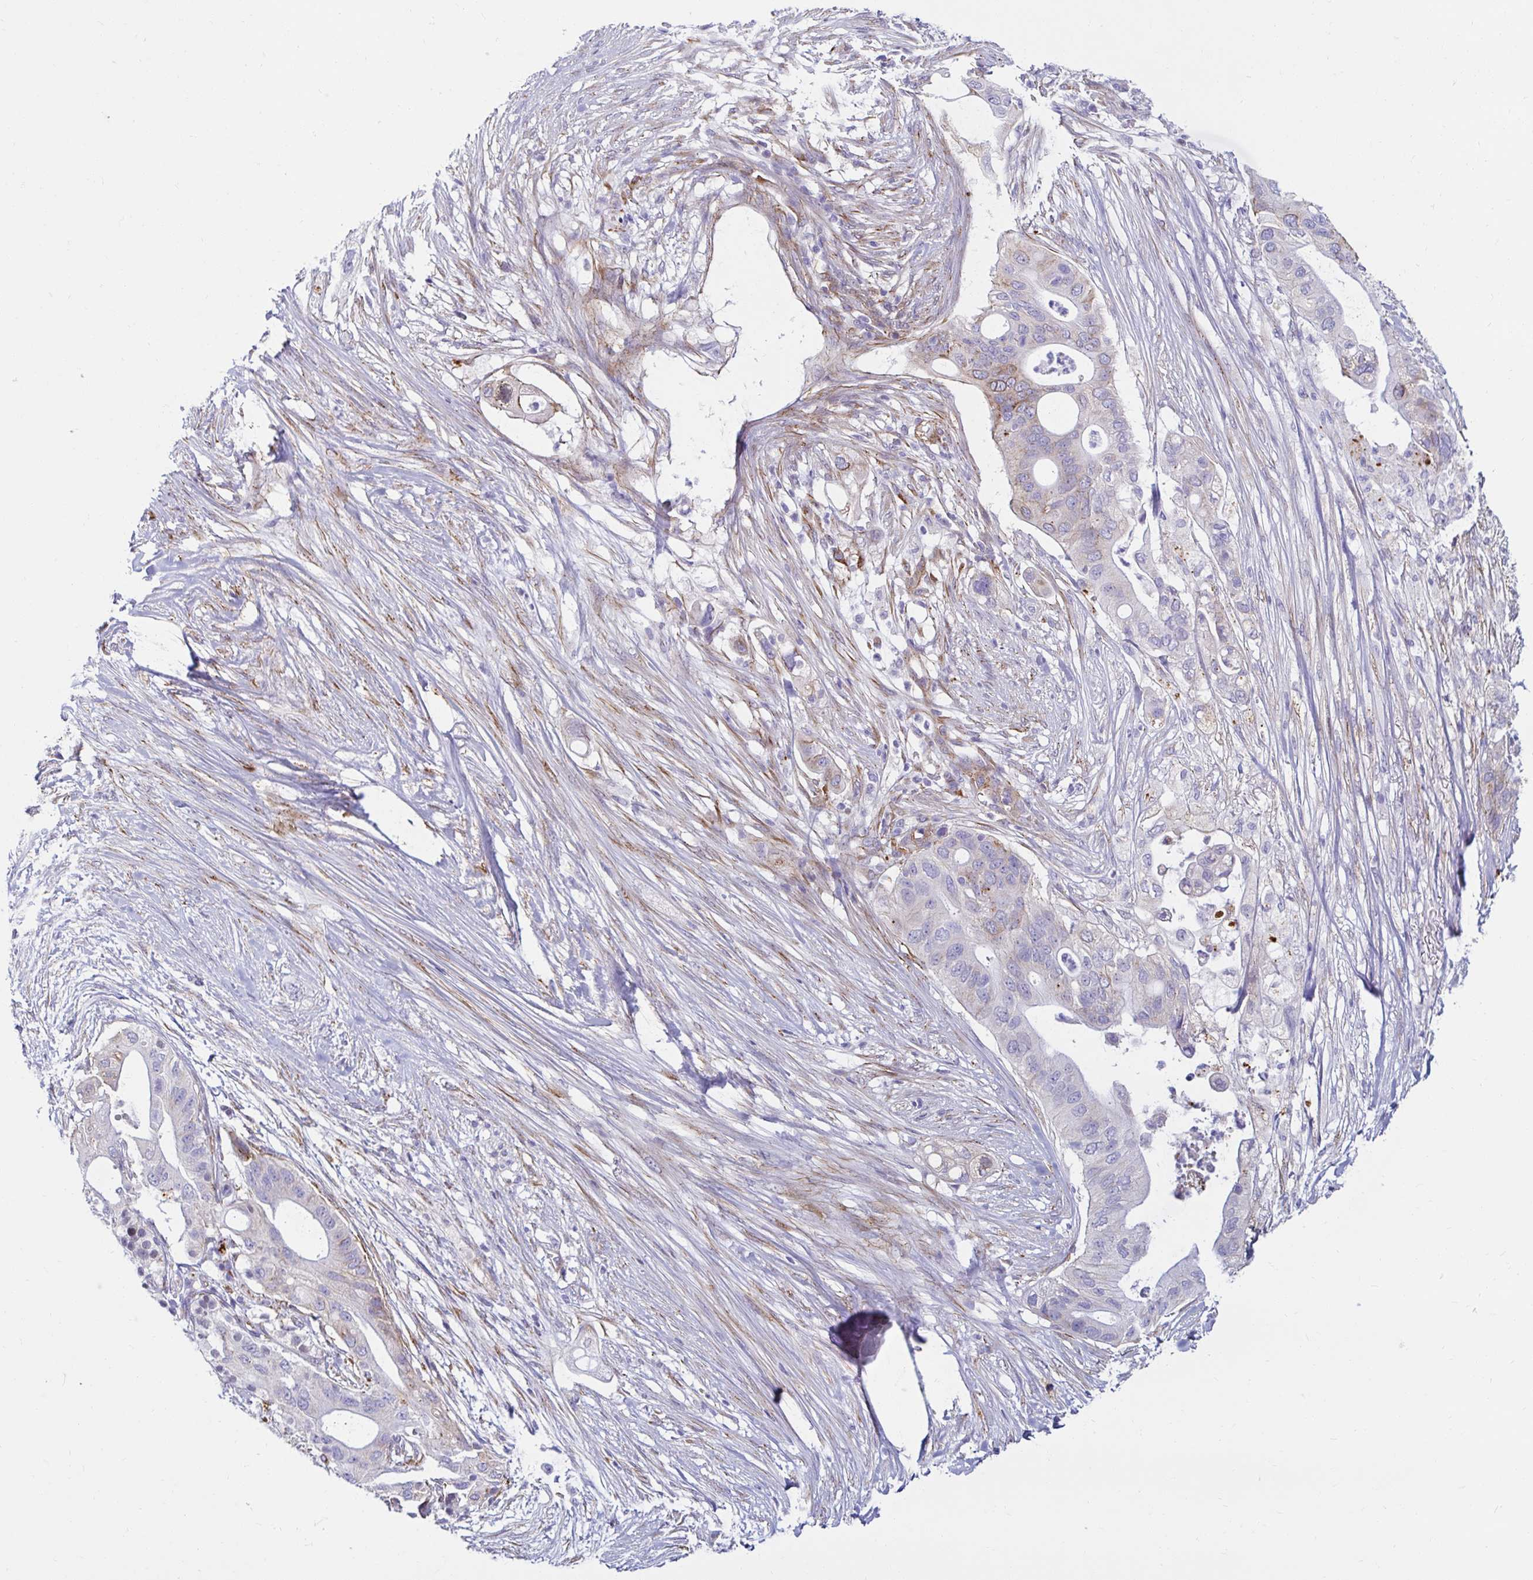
{"staining": {"intensity": "moderate", "quantity": "<25%", "location": "cytoplasmic/membranous"}, "tissue": "urothelial cancer", "cell_type": "Tumor cells", "image_type": "cancer", "snomed": [{"axis": "morphology", "description": "Urothelial carcinoma, Low grade"}, {"axis": "topography", "description": "Urinary bladder"}], "caption": "High-magnification brightfield microscopy of urothelial cancer stained with DAB (brown) and counterstained with hematoxylin (blue). tumor cells exhibit moderate cytoplasmic/membranous positivity is seen in approximately<25% of cells. (DAB (3,3'-diaminobenzidine) = brown stain, brightfield microscopy at high magnification).", "gene": "ANKRD62", "patient": {"sex": "male", "age": 78}}